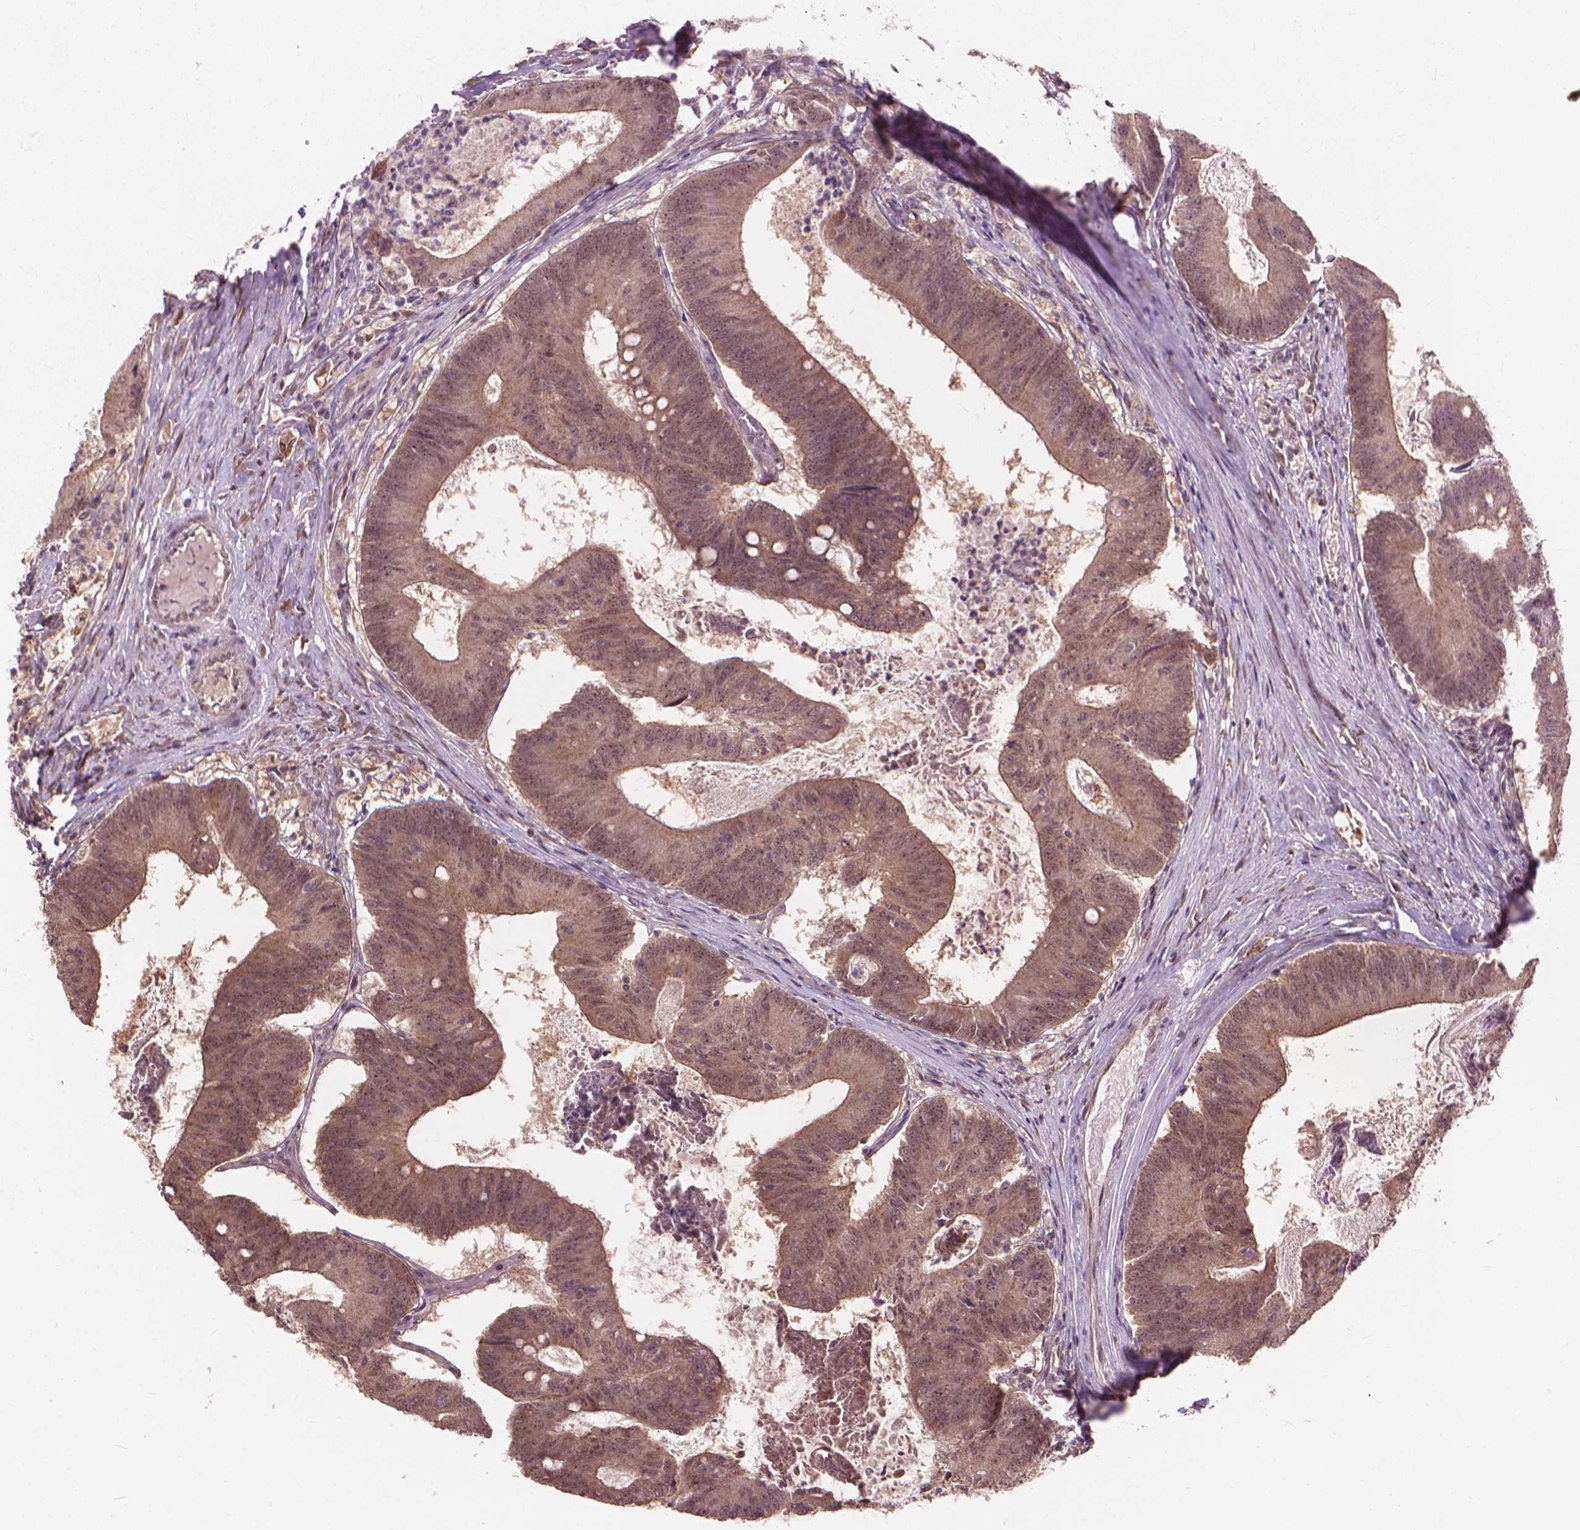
{"staining": {"intensity": "moderate", "quantity": ">75%", "location": "cytoplasmic/membranous"}, "tissue": "colorectal cancer", "cell_type": "Tumor cells", "image_type": "cancer", "snomed": [{"axis": "morphology", "description": "Adenocarcinoma, NOS"}, {"axis": "topography", "description": "Colon"}], "caption": "Approximately >75% of tumor cells in human colorectal cancer (adenocarcinoma) exhibit moderate cytoplasmic/membranous protein expression as visualized by brown immunohistochemical staining.", "gene": "SSU72", "patient": {"sex": "female", "age": 70}}